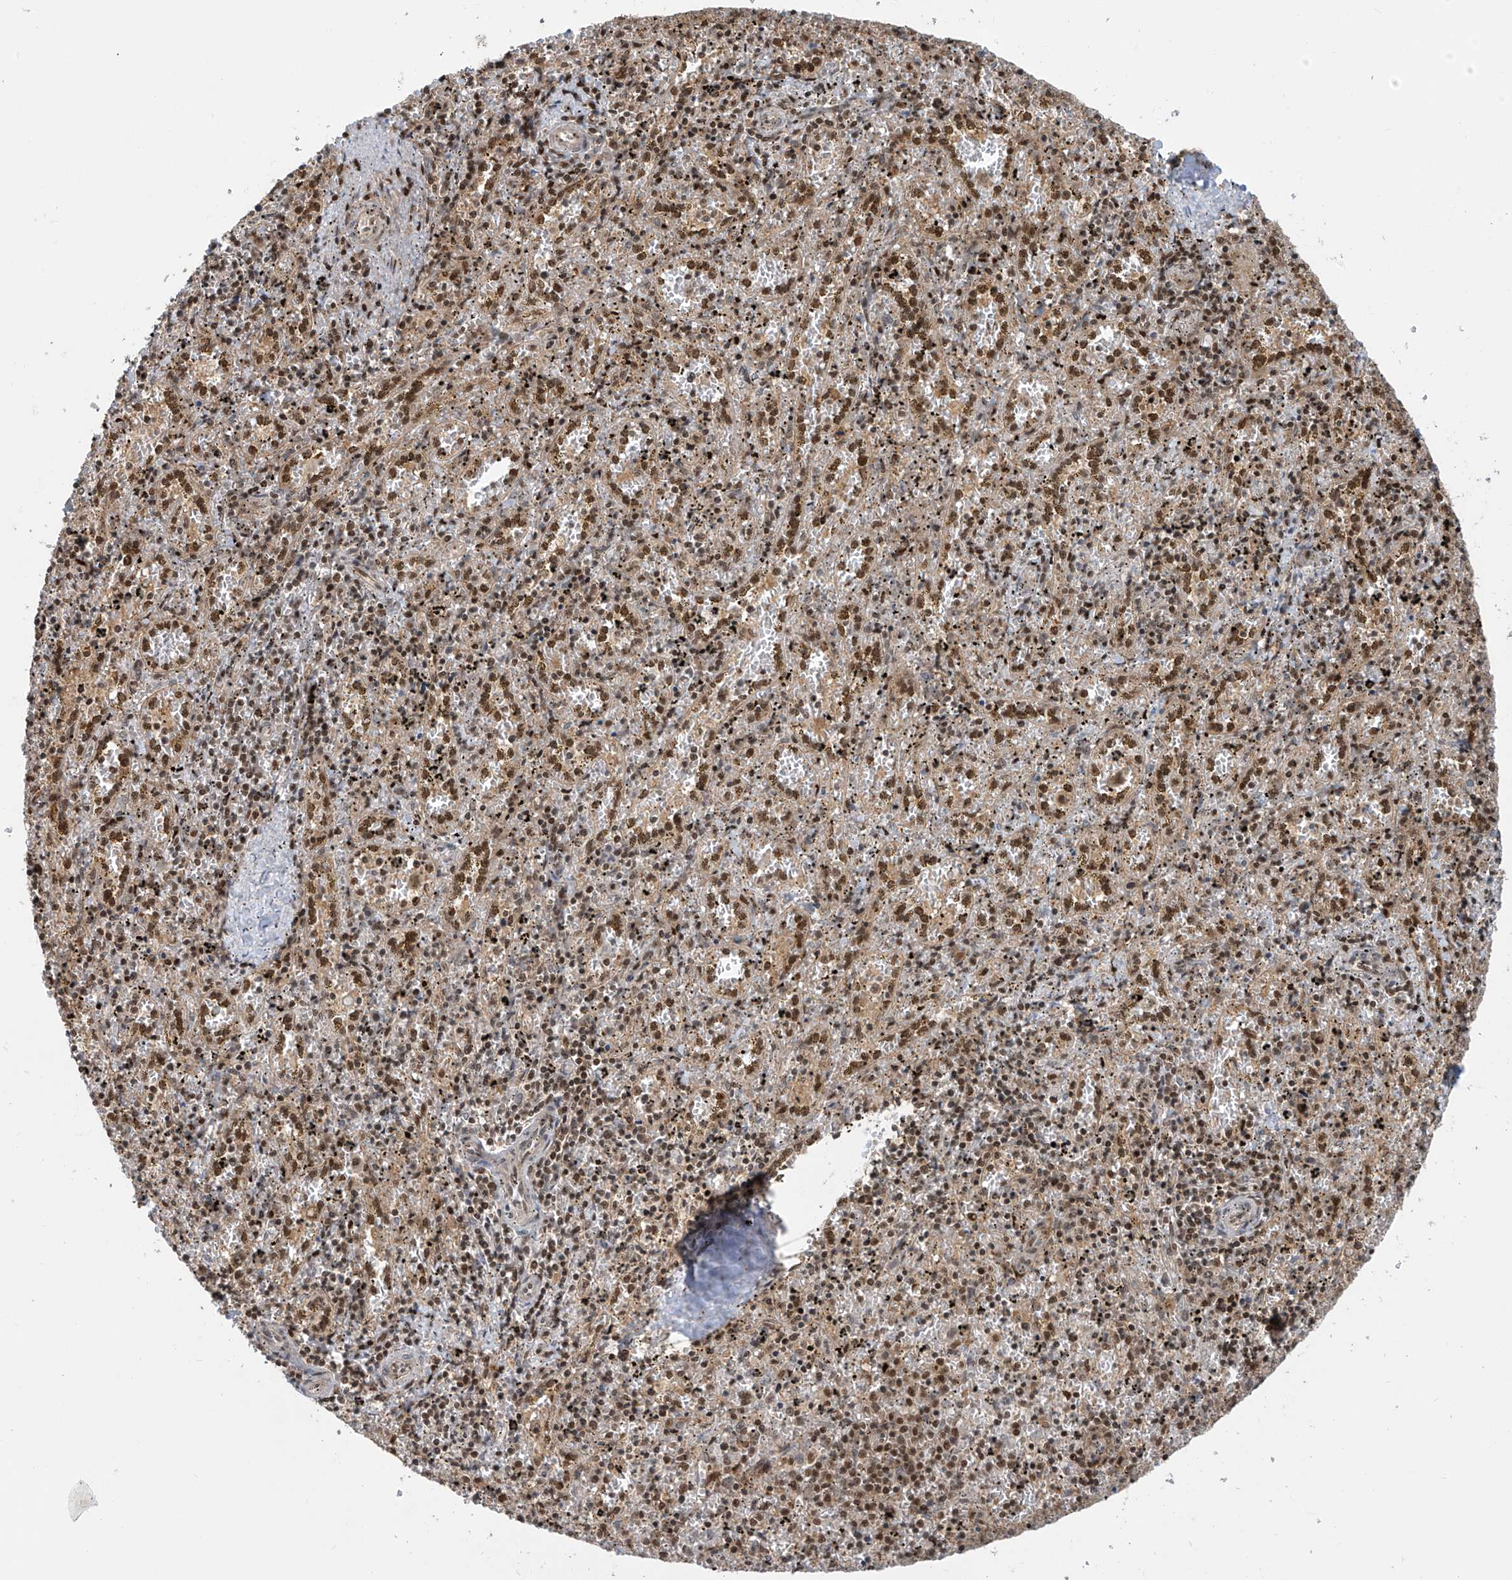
{"staining": {"intensity": "moderate", "quantity": "25%-75%", "location": "nuclear"}, "tissue": "spleen", "cell_type": "Cells in red pulp", "image_type": "normal", "snomed": [{"axis": "morphology", "description": "Normal tissue, NOS"}, {"axis": "topography", "description": "Spleen"}], "caption": "Spleen stained with DAB IHC demonstrates medium levels of moderate nuclear expression in approximately 25%-75% of cells in red pulp. (Brightfield microscopy of DAB IHC at high magnification).", "gene": "LAGE3", "patient": {"sex": "male", "age": 11}}